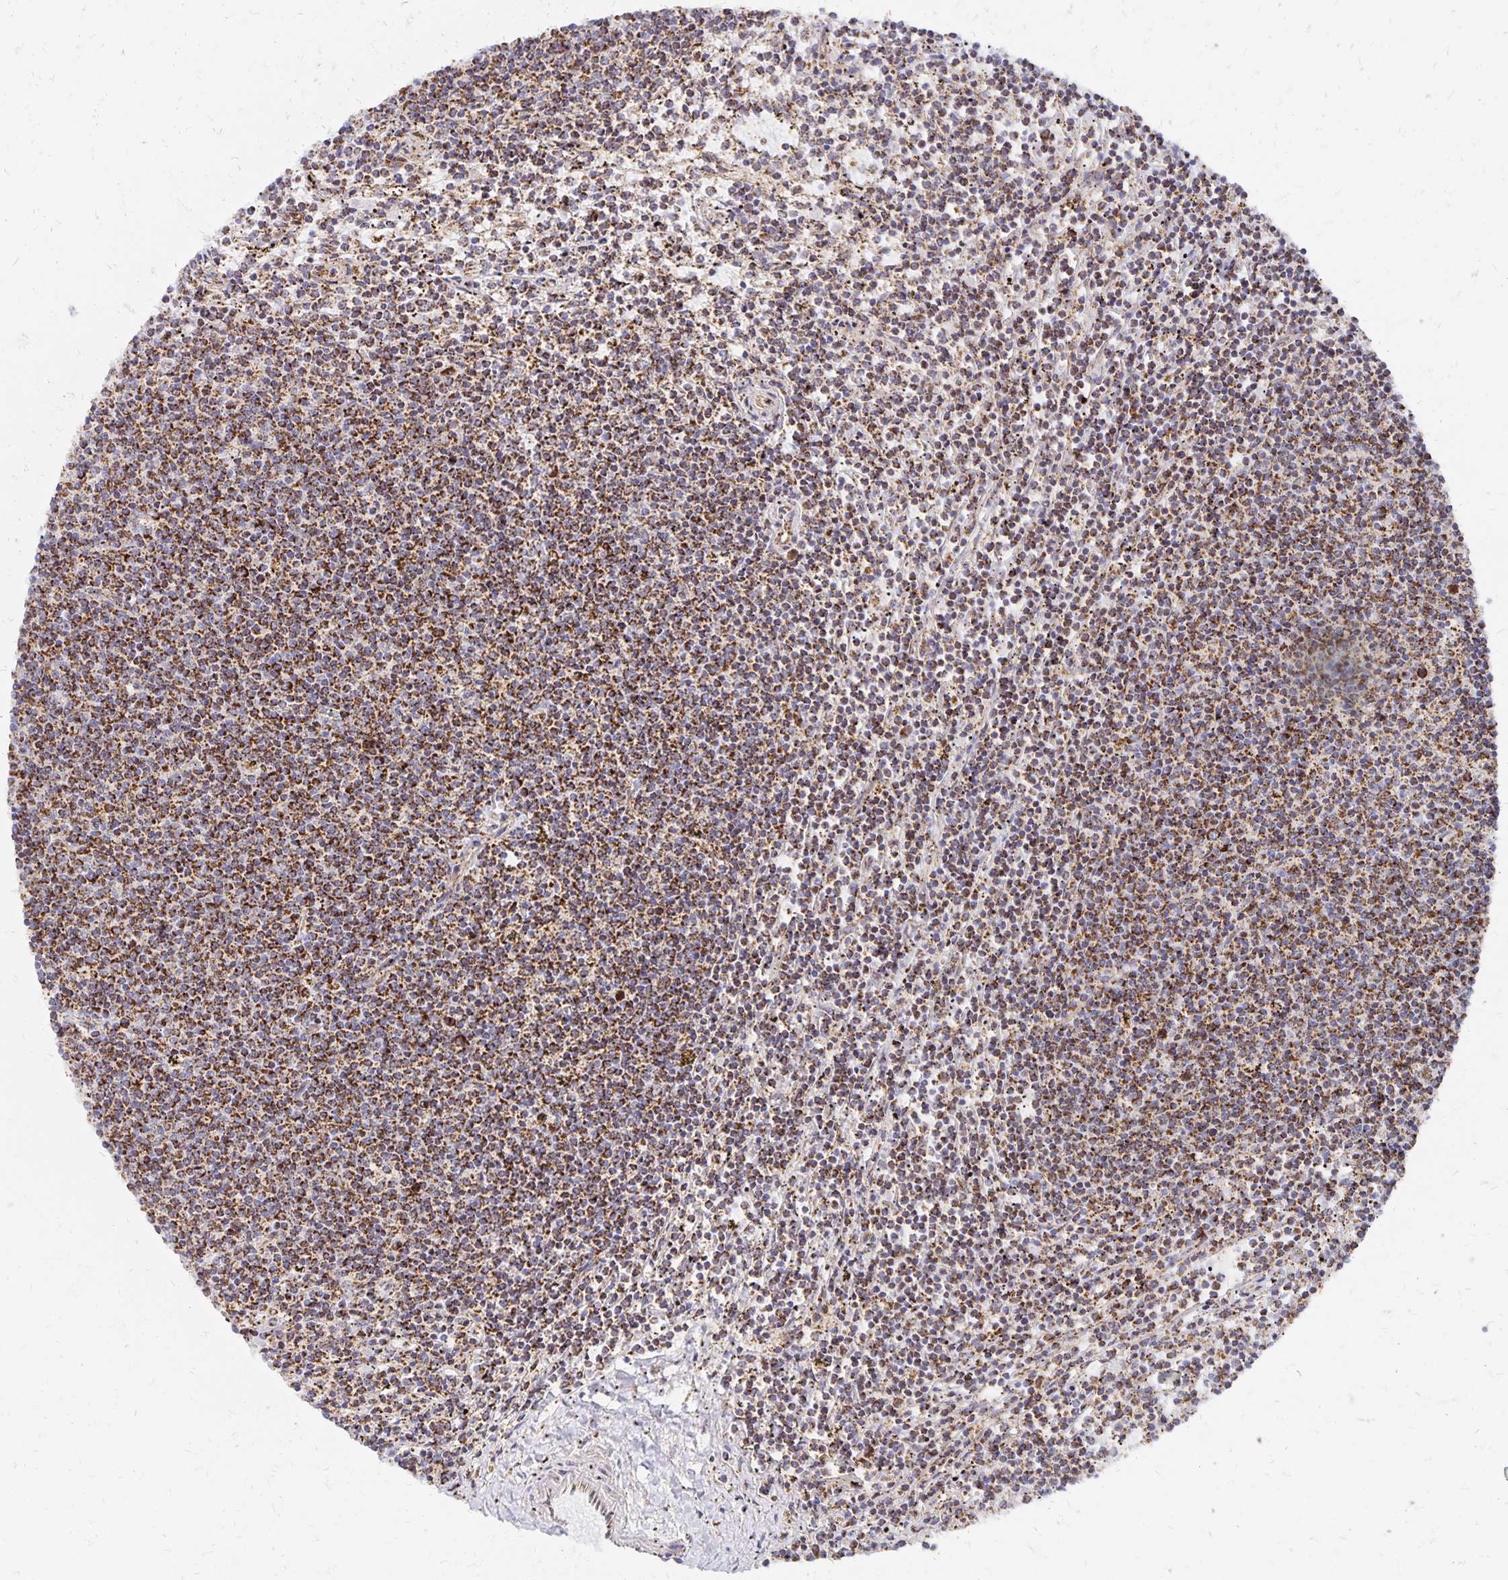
{"staining": {"intensity": "strong", "quantity": ">75%", "location": "cytoplasmic/membranous"}, "tissue": "lymphoma", "cell_type": "Tumor cells", "image_type": "cancer", "snomed": [{"axis": "morphology", "description": "Malignant lymphoma, non-Hodgkin's type, Low grade"}, {"axis": "topography", "description": "Spleen"}], "caption": "Immunohistochemical staining of human lymphoma displays high levels of strong cytoplasmic/membranous staining in about >75% of tumor cells. (DAB (3,3'-diaminobenzidine) = brown stain, brightfield microscopy at high magnification).", "gene": "STOML2", "patient": {"sex": "female", "age": 50}}